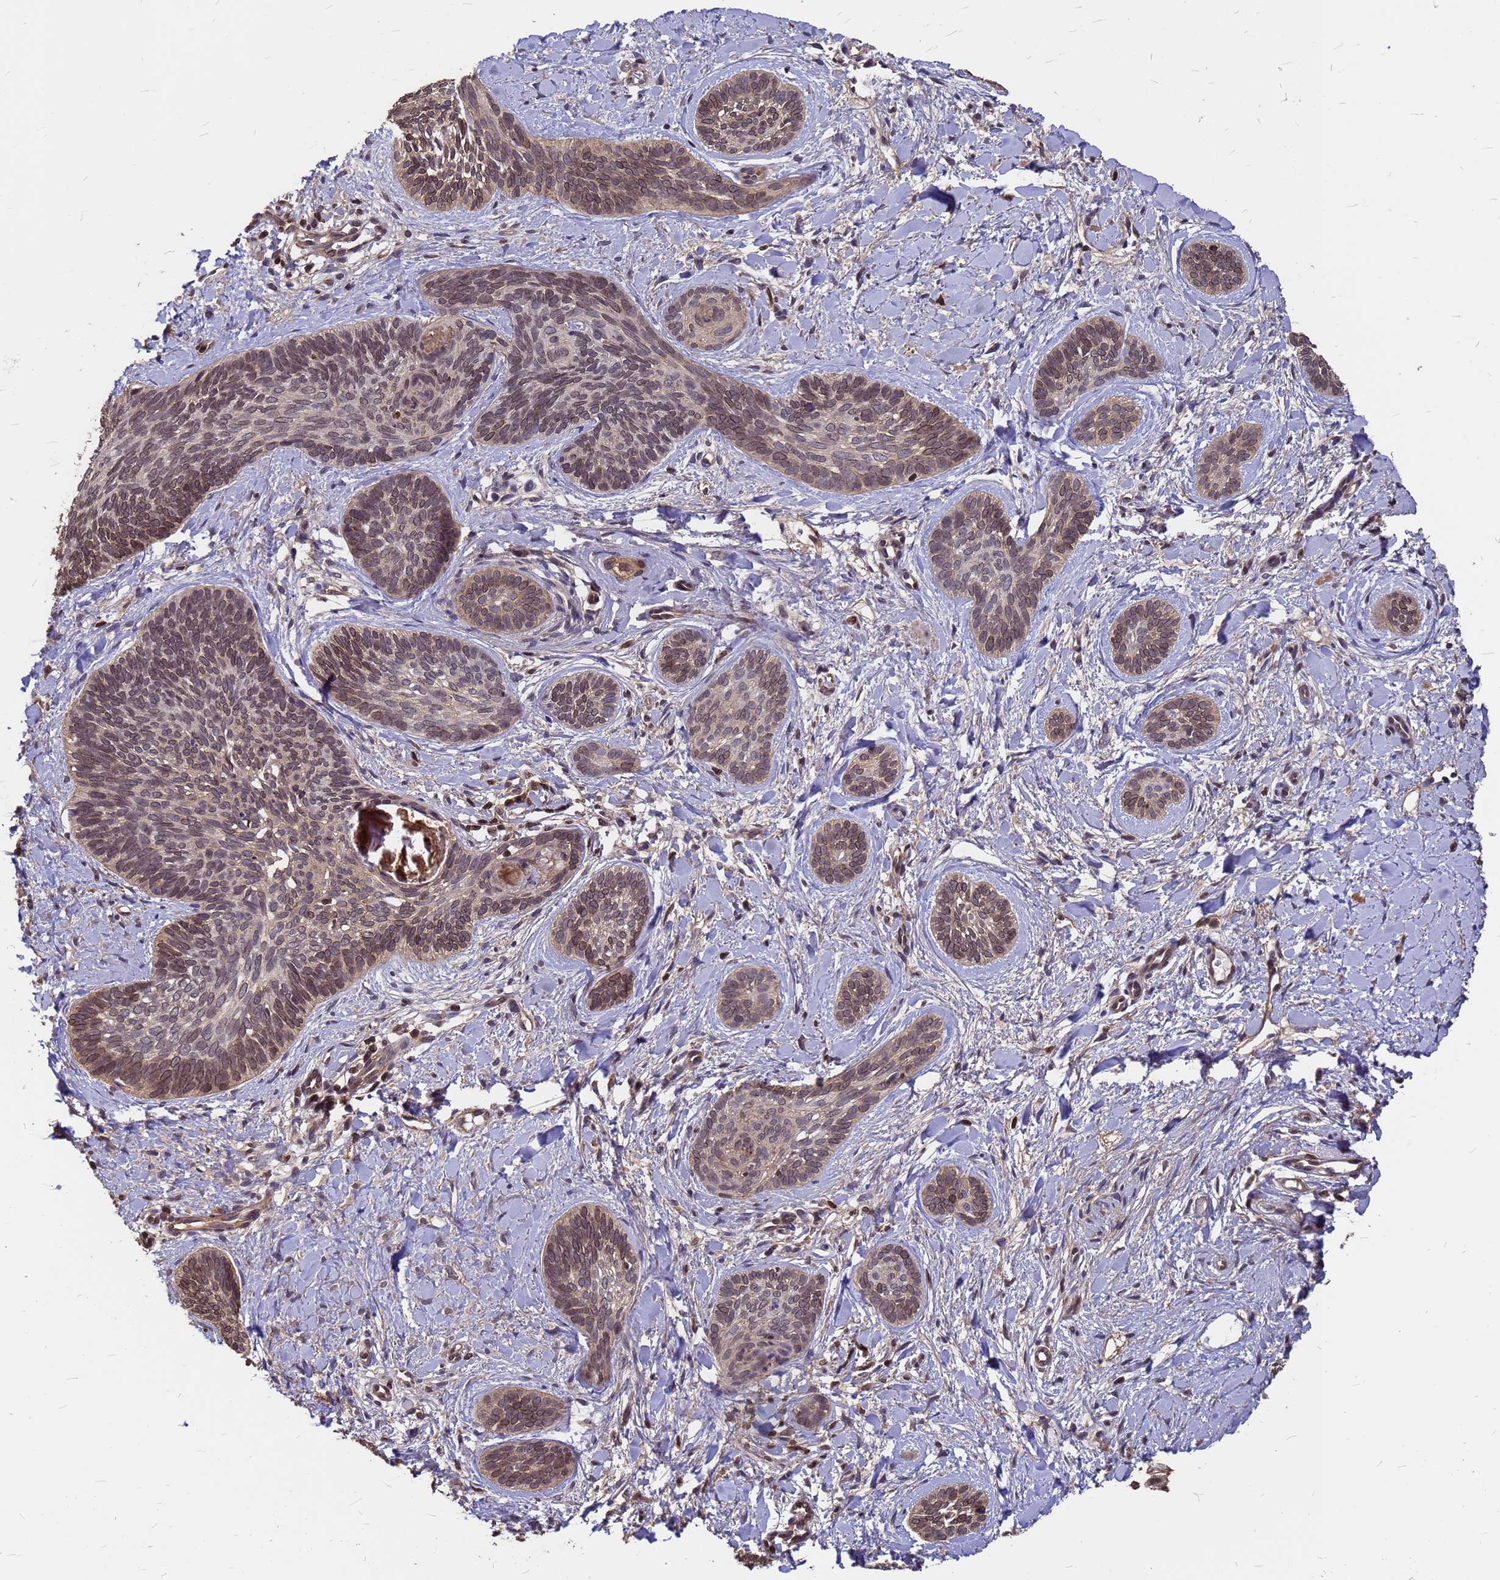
{"staining": {"intensity": "moderate", "quantity": "25%-75%", "location": "cytoplasmic/membranous,nuclear"}, "tissue": "skin cancer", "cell_type": "Tumor cells", "image_type": "cancer", "snomed": [{"axis": "morphology", "description": "Basal cell carcinoma"}, {"axis": "topography", "description": "Skin"}], "caption": "Immunohistochemical staining of human basal cell carcinoma (skin) demonstrates moderate cytoplasmic/membranous and nuclear protein positivity in approximately 25%-75% of tumor cells.", "gene": "C1orf35", "patient": {"sex": "female", "age": 81}}